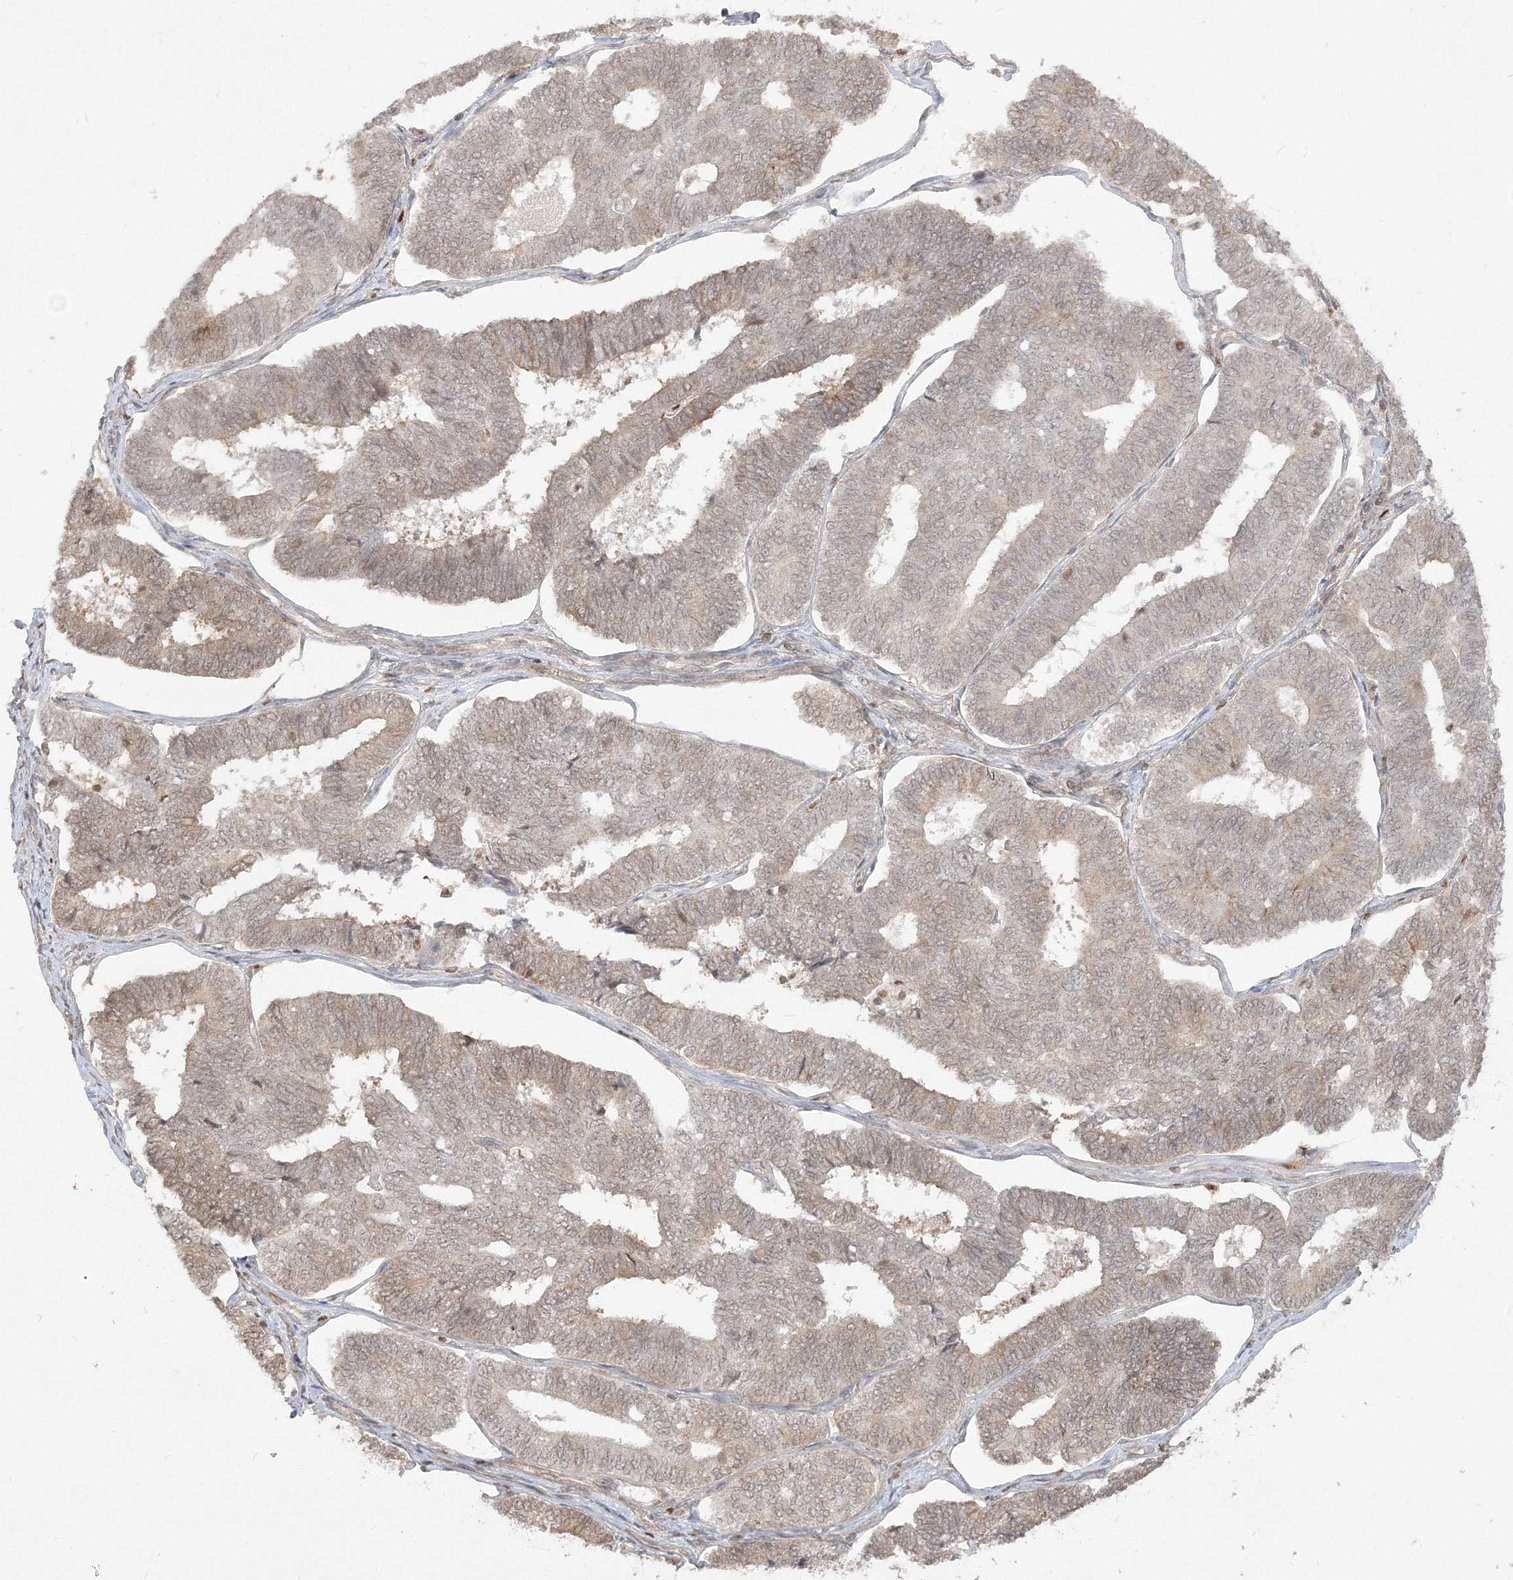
{"staining": {"intensity": "weak", "quantity": "<25%", "location": "cytoplasmic/membranous"}, "tissue": "endometrial cancer", "cell_type": "Tumor cells", "image_type": "cancer", "snomed": [{"axis": "morphology", "description": "Adenocarcinoma, NOS"}, {"axis": "topography", "description": "Endometrium"}], "caption": "Immunohistochemistry image of neoplastic tissue: human endometrial adenocarcinoma stained with DAB (3,3'-diaminobenzidine) demonstrates no significant protein expression in tumor cells.", "gene": "TMEM50B", "patient": {"sex": "female", "age": 70}}